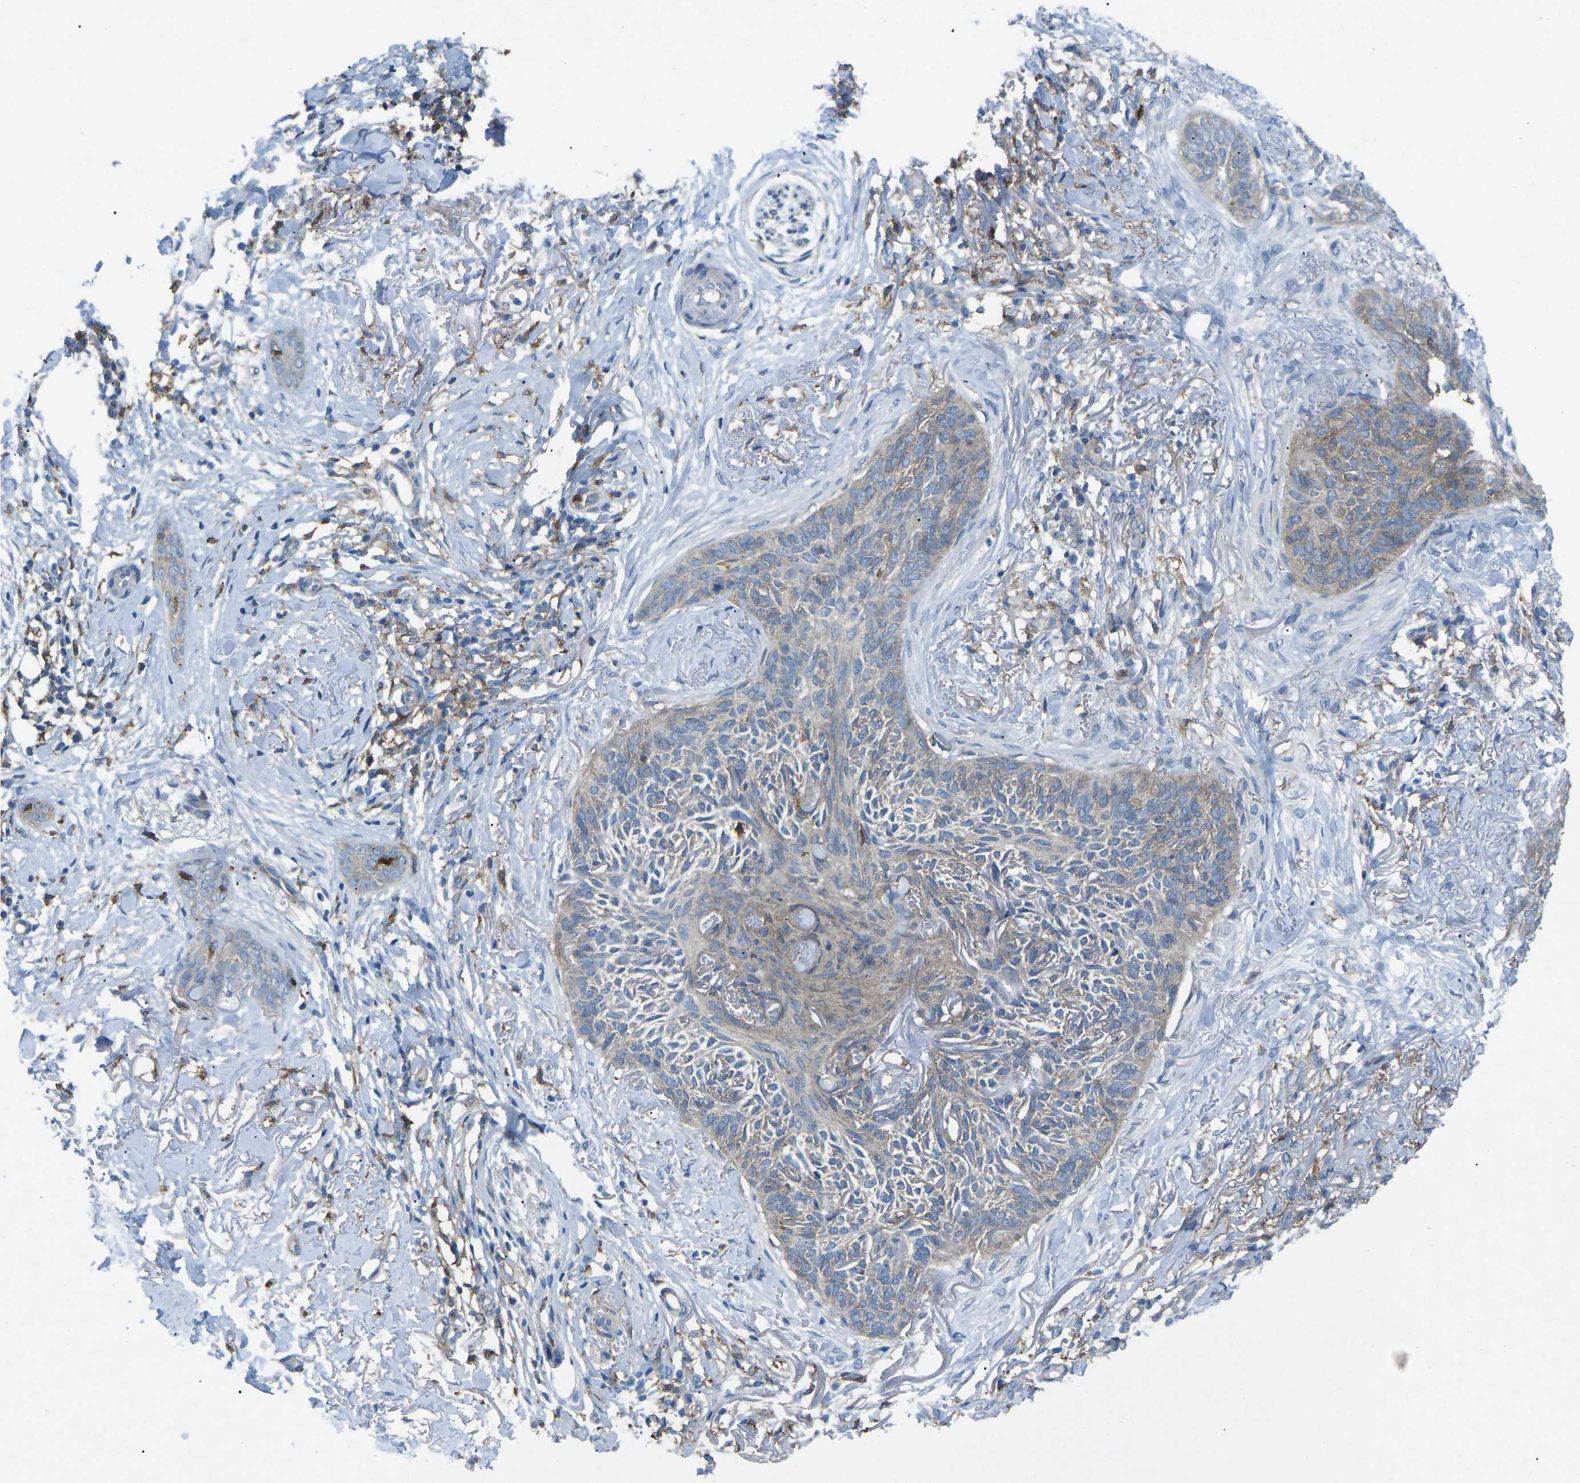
{"staining": {"intensity": "weak", "quantity": "<25%", "location": "cytoplasmic/membranous"}, "tissue": "skin cancer", "cell_type": "Tumor cells", "image_type": "cancer", "snomed": [{"axis": "morphology", "description": "Basal cell carcinoma"}, {"axis": "topography", "description": "Skin"}], "caption": "Basal cell carcinoma (skin) was stained to show a protein in brown. There is no significant staining in tumor cells. (DAB immunohistochemistry, high magnification).", "gene": "STK11", "patient": {"sex": "female", "age": 84}}